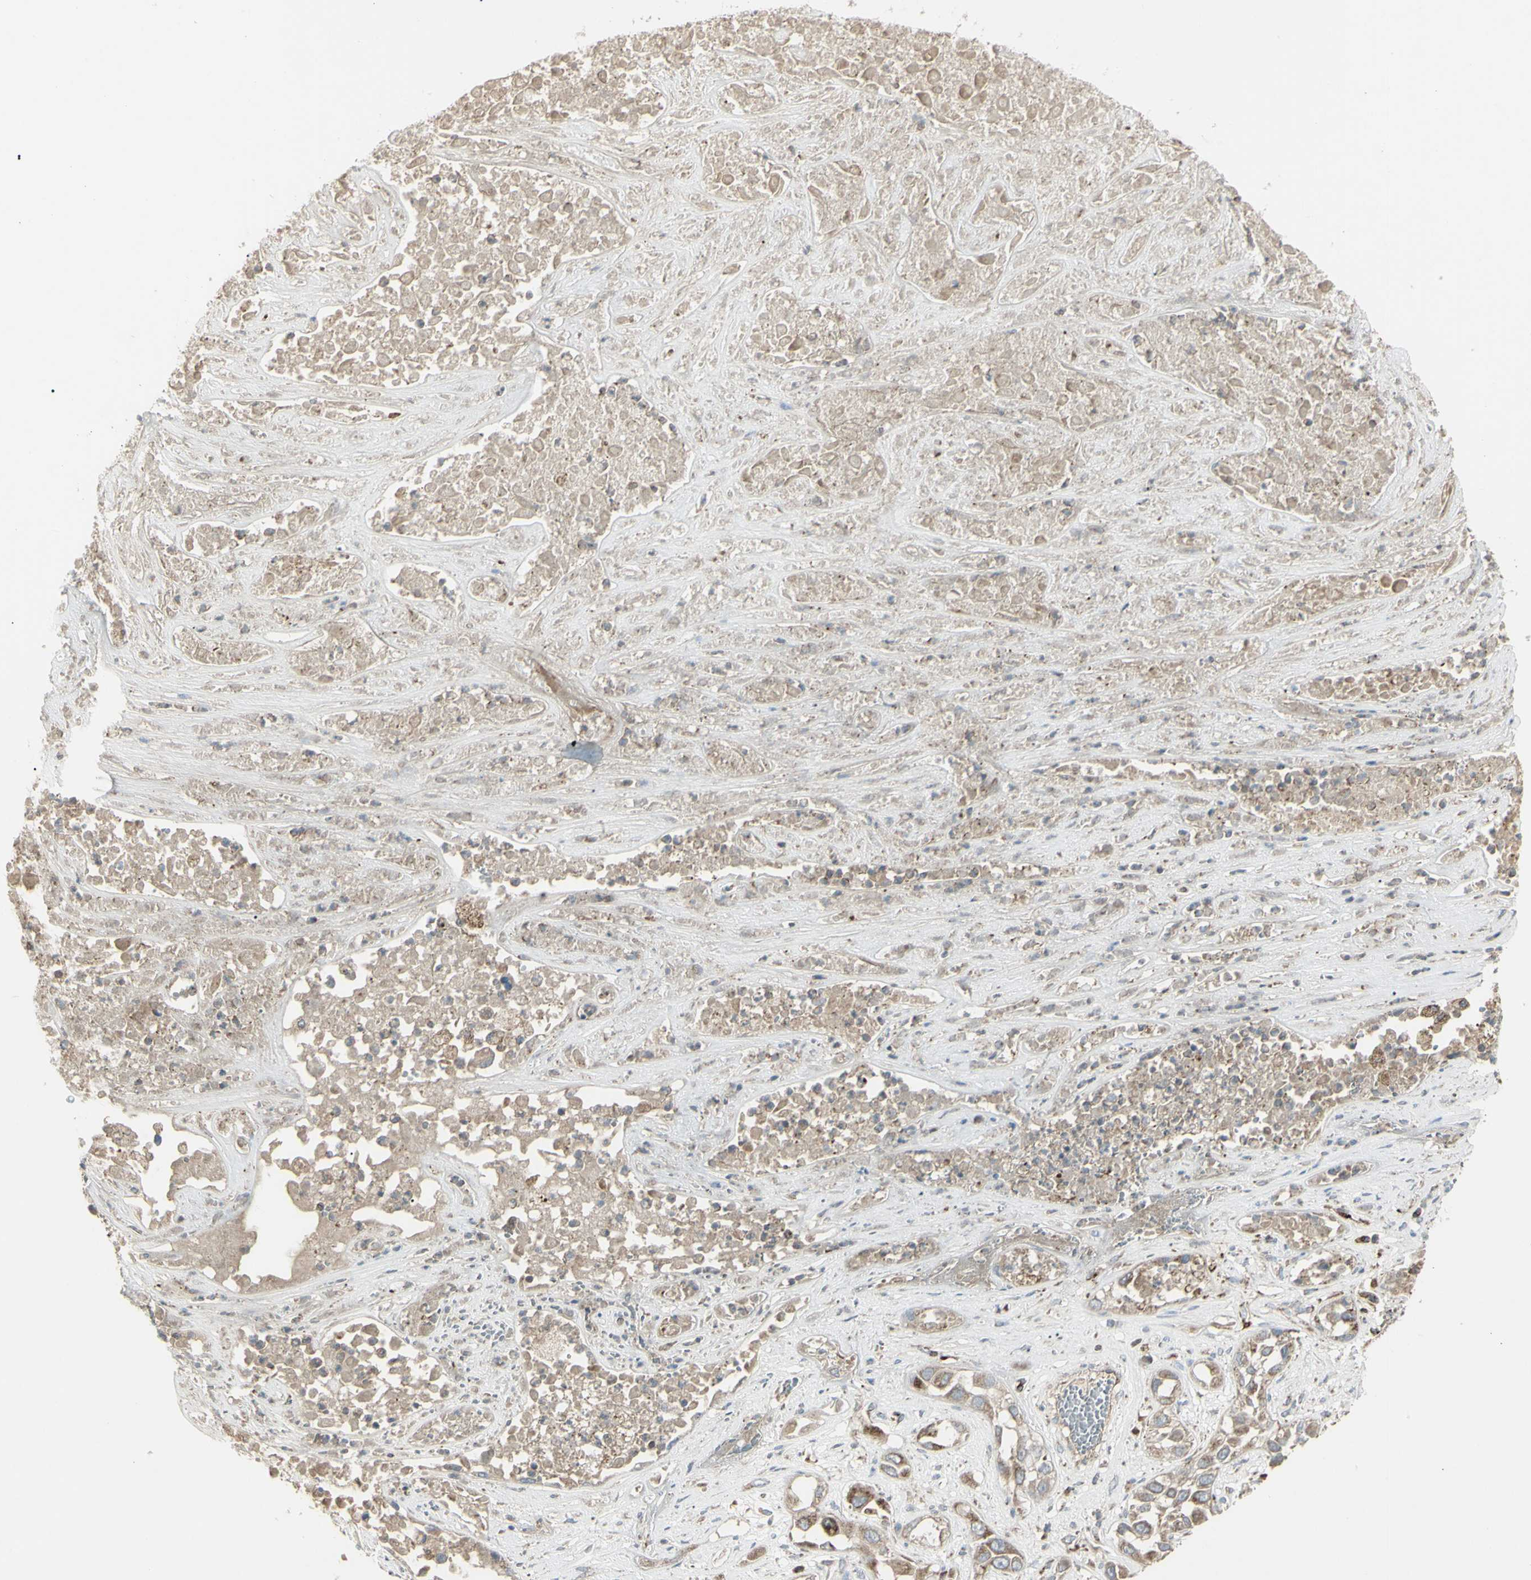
{"staining": {"intensity": "moderate", "quantity": ">75%", "location": "cytoplasmic/membranous"}, "tissue": "lung cancer", "cell_type": "Tumor cells", "image_type": "cancer", "snomed": [{"axis": "morphology", "description": "Squamous cell carcinoma, NOS"}, {"axis": "topography", "description": "Lung"}], "caption": "A photomicrograph showing moderate cytoplasmic/membranous staining in approximately >75% of tumor cells in lung squamous cell carcinoma, as visualized by brown immunohistochemical staining.", "gene": "CYB5R1", "patient": {"sex": "male", "age": 71}}